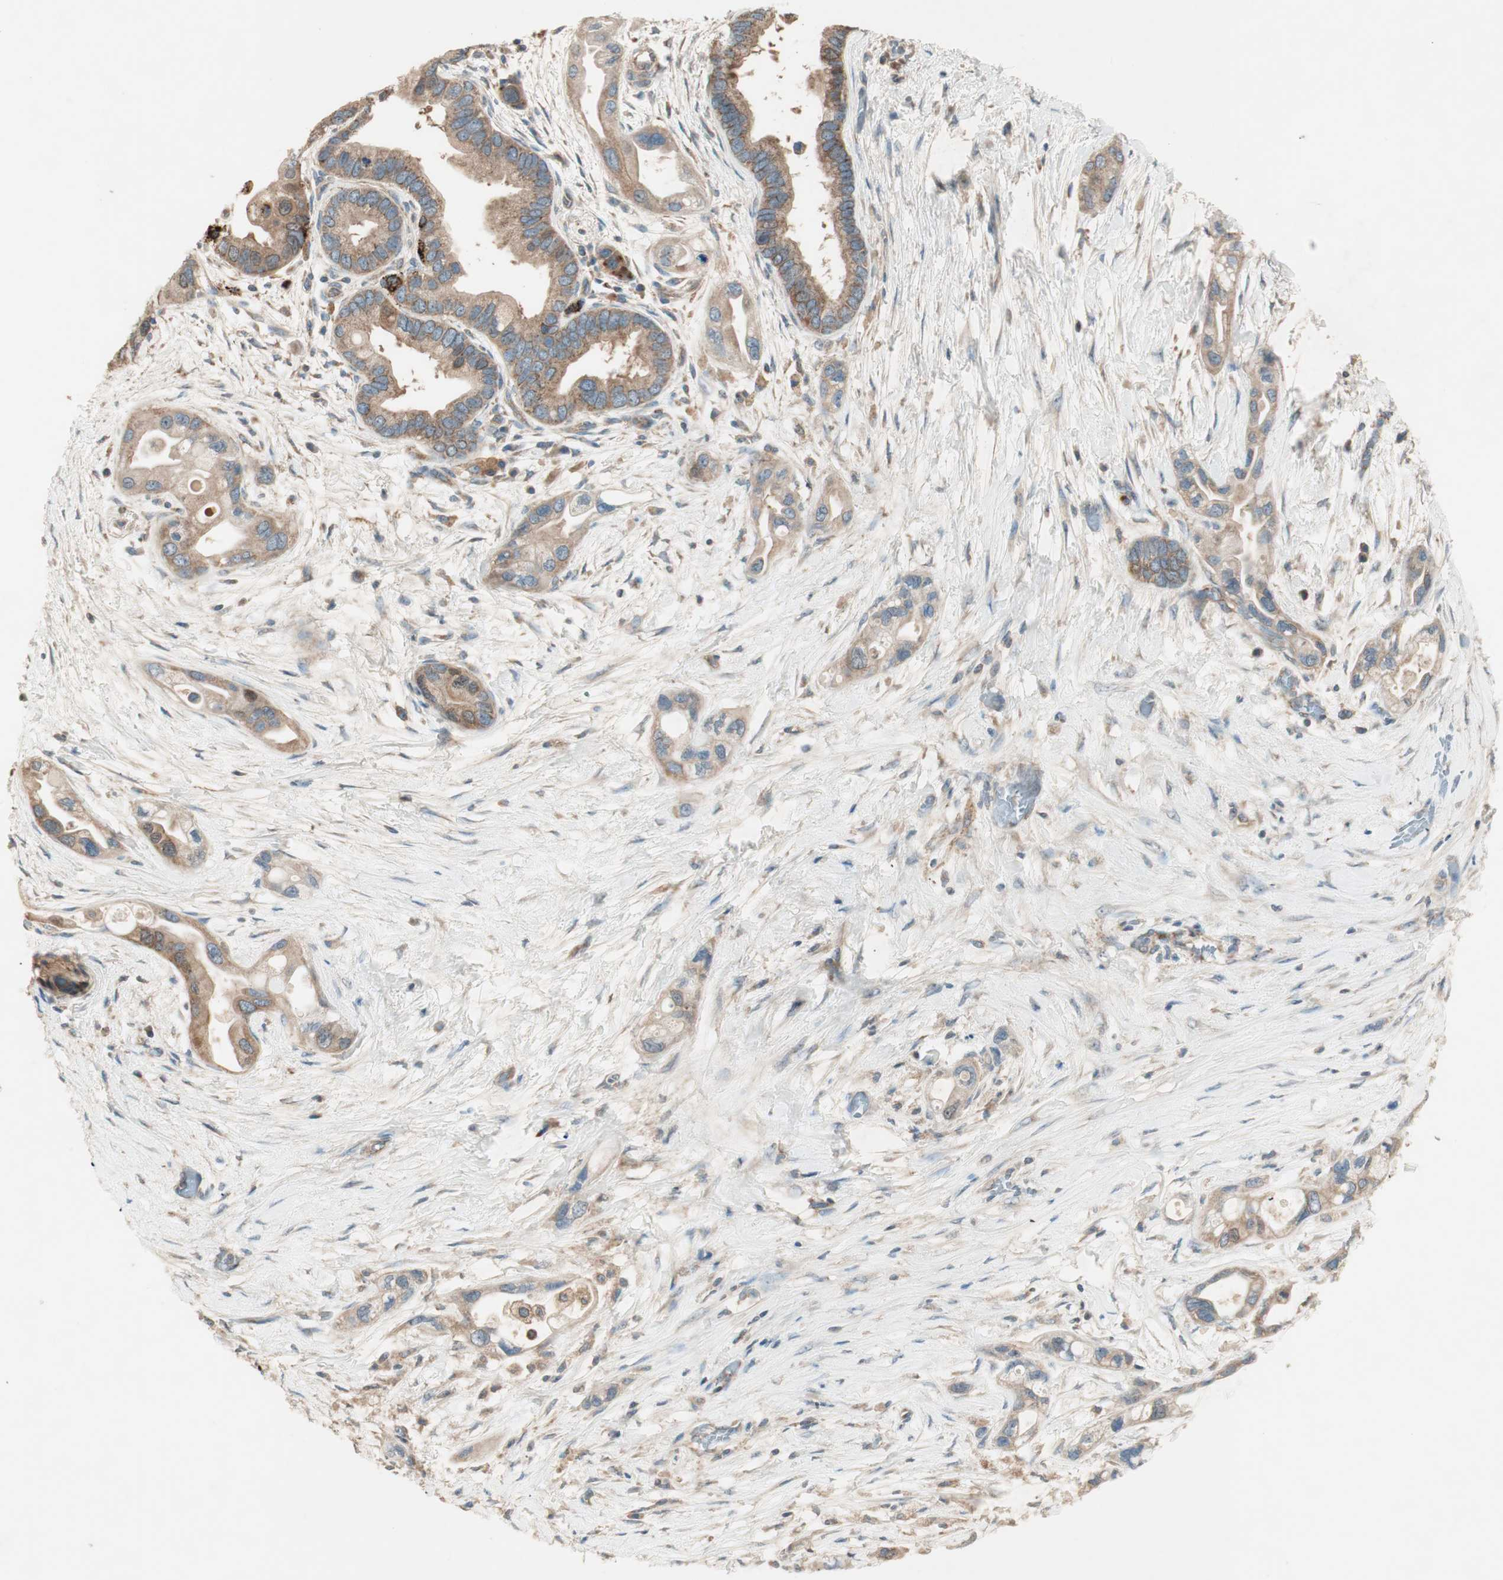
{"staining": {"intensity": "moderate", "quantity": ">75%", "location": "cytoplasmic/membranous"}, "tissue": "pancreatic cancer", "cell_type": "Tumor cells", "image_type": "cancer", "snomed": [{"axis": "morphology", "description": "Adenocarcinoma, NOS"}, {"axis": "topography", "description": "Pancreas"}], "caption": "Pancreatic cancer tissue reveals moderate cytoplasmic/membranous expression in approximately >75% of tumor cells, visualized by immunohistochemistry.", "gene": "CC2D1A", "patient": {"sex": "female", "age": 77}}